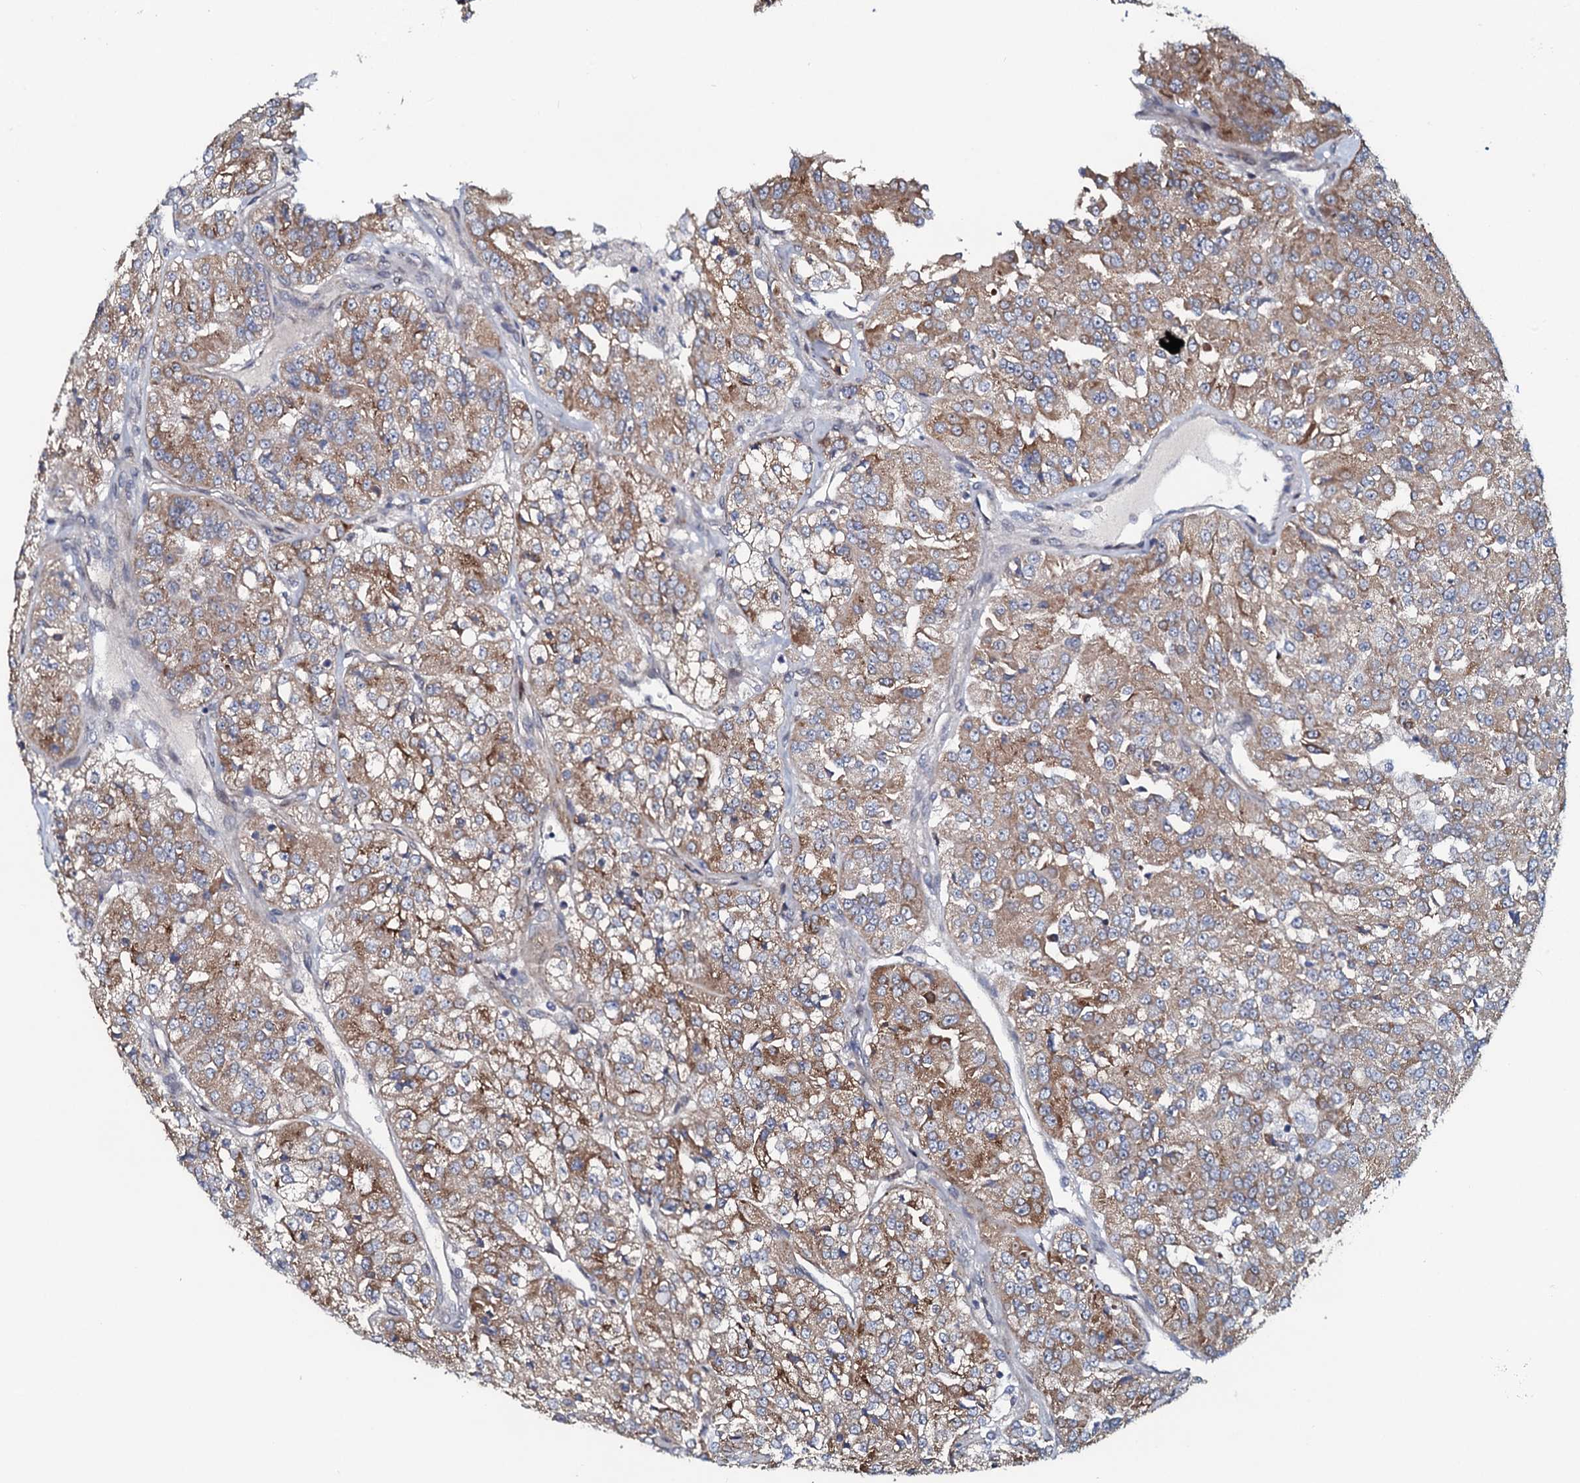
{"staining": {"intensity": "moderate", "quantity": "25%-75%", "location": "cytoplasmic/membranous"}, "tissue": "renal cancer", "cell_type": "Tumor cells", "image_type": "cancer", "snomed": [{"axis": "morphology", "description": "Adenocarcinoma, NOS"}, {"axis": "topography", "description": "Kidney"}], "caption": "Immunohistochemical staining of human renal cancer shows moderate cytoplasmic/membranous protein staining in approximately 25%-75% of tumor cells.", "gene": "KCTD4", "patient": {"sex": "female", "age": 63}}